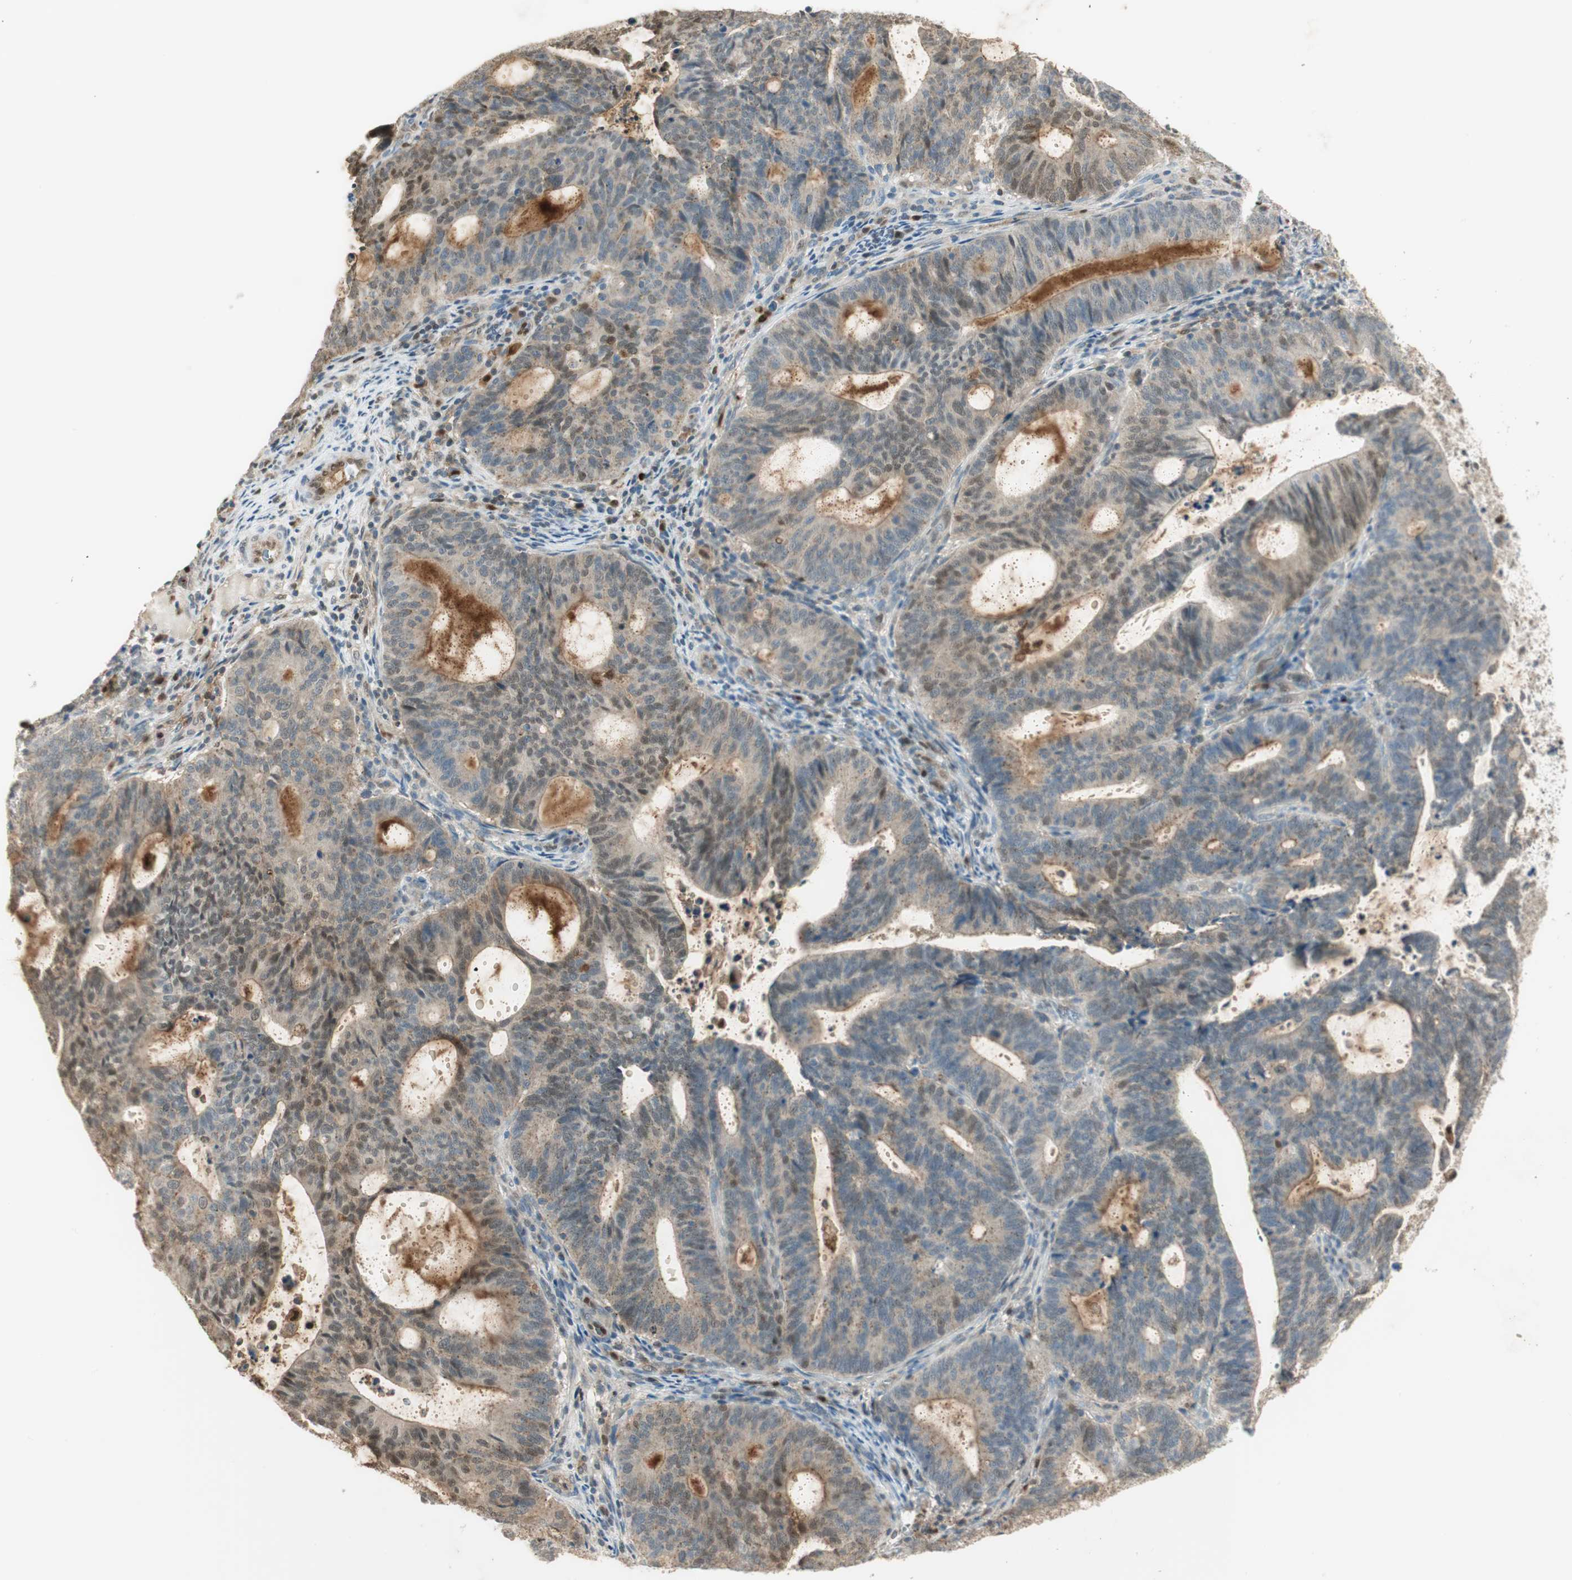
{"staining": {"intensity": "negative", "quantity": "none", "location": "none"}, "tissue": "endometrial cancer", "cell_type": "Tumor cells", "image_type": "cancer", "snomed": [{"axis": "morphology", "description": "Adenocarcinoma, NOS"}, {"axis": "topography", "description": "Uterus"}], "caption": "High power microscopy histopathology image of an IHC micrograph of endometrial cancer (adenocarcinoma), revealing no significant expression in tumor cells.", "gene": "LTA4H", "patient": {"sex": "female", "age": 83}}